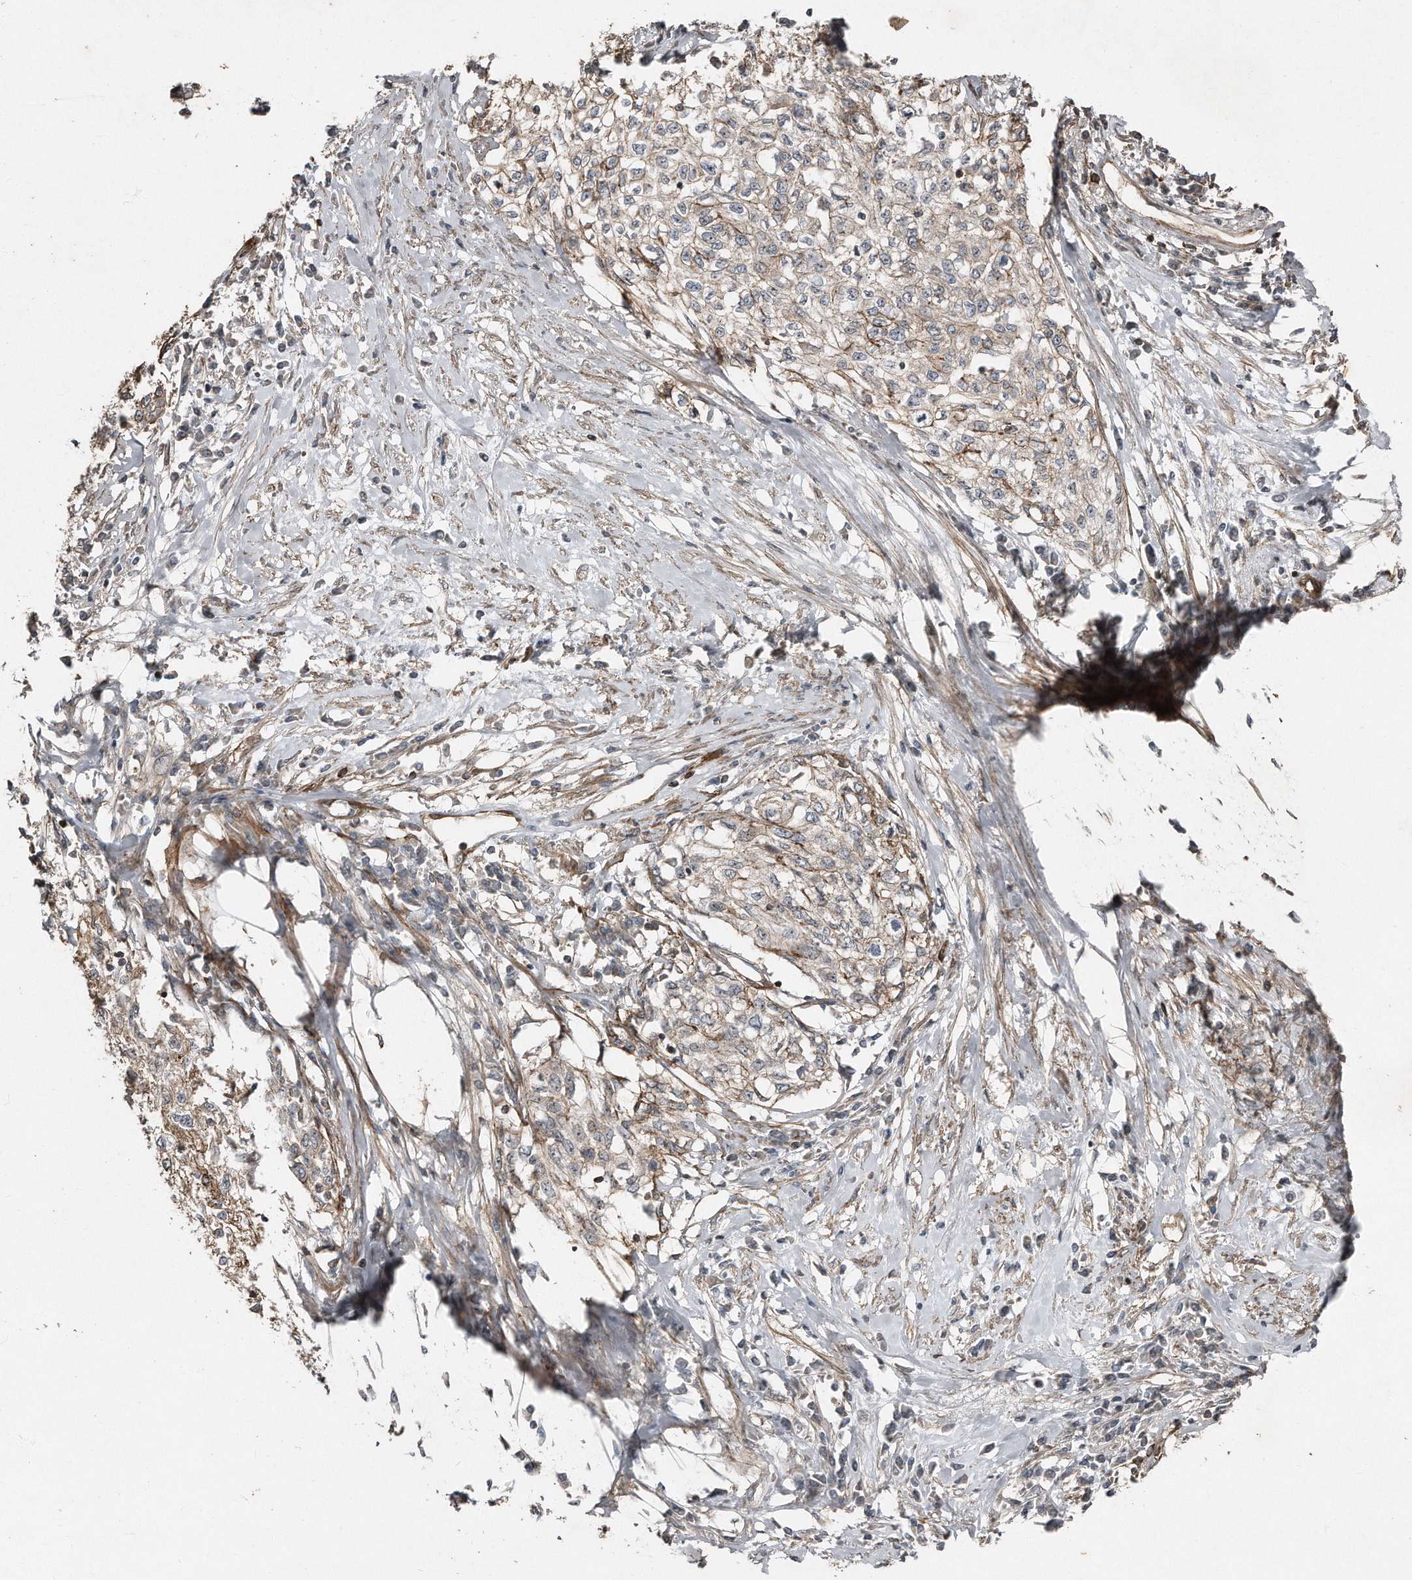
{"staining": {"intensity": "weak", "quantity": ">75%", "location": "cytoplasmic/membranous"}, "tissue": "cervical cancer", "cell_type": "Tumor cells", "image_type": "cancer", "snomed": [{"axis": "morphology", "description": "Squamous cell carcinoma, NOS"}, {"axis": "topography", "description": "Cervix"}], "caption": "Tumor cells exhibit weak cytoplasmic/membranous expression in about >75% of cells in cervical squamous cell carcinoma. (DAB (3,3'-diaminobenzidine) IHC with brightfield microscopy, high magnification).", "gene": "SNAP47", "patient": {"sex": "female", "age": 57}}